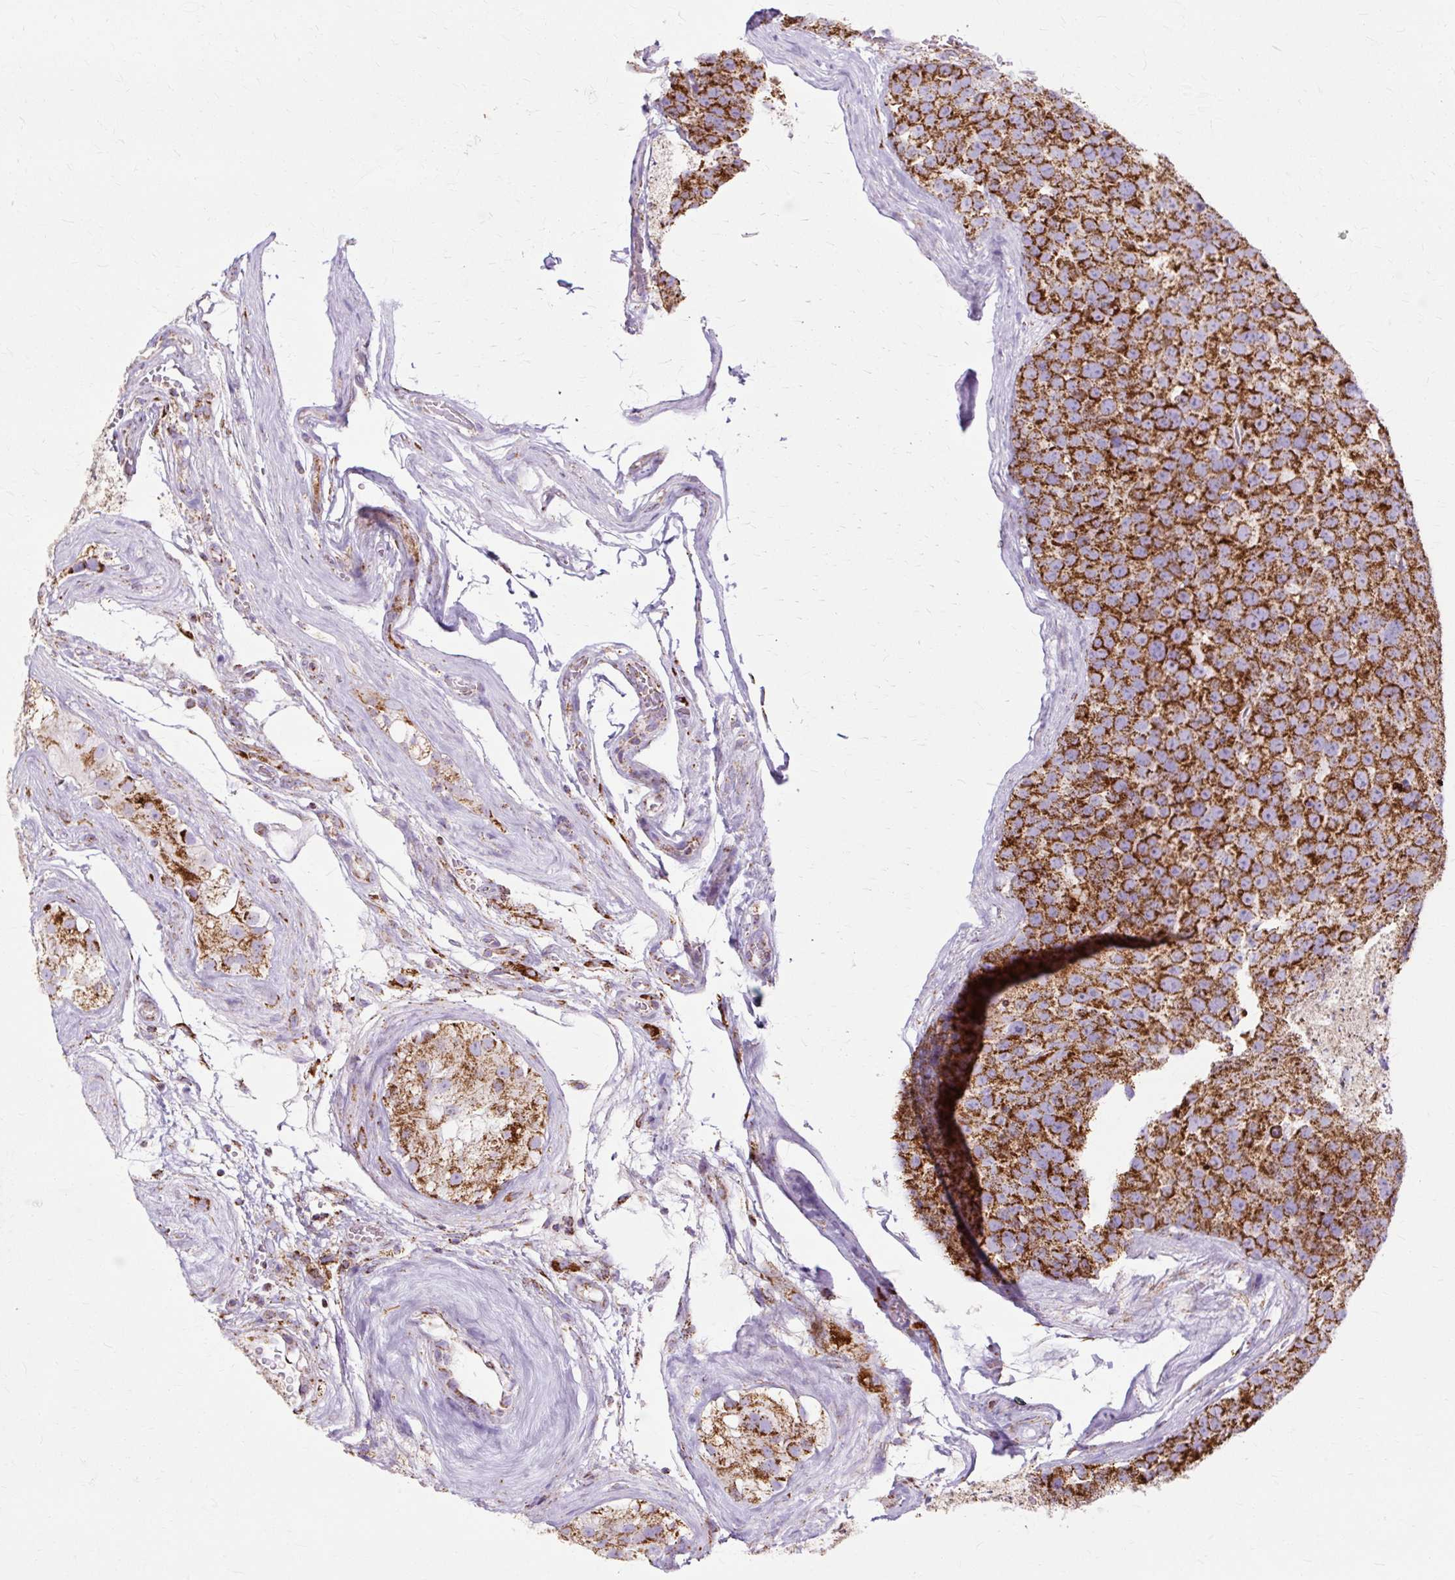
{"staining": {"intensity": "strong", "quantity": ">75%", "location": "cytoplasmic/membranous"}, "tissue": "testis cancer", "cell_type": "Tumor cells", "image_type": "cancer", "snomed": [{"axis": "morphology", "description": "Seminoma, NOS"}, {"axis": "topography", "description": "Testis"}], "caption": "Testis seminoma stained with DAB (3,3'-diaminobenzidine) IHC reveals high levels of strong cytoplasmic/membranous staining in about >75% of tumor cells. (brown staining indicates protein expression, while blue staining denotes nuclei).", "gene": "DLAT", "patient": {"sex": "male", "age": 71}}